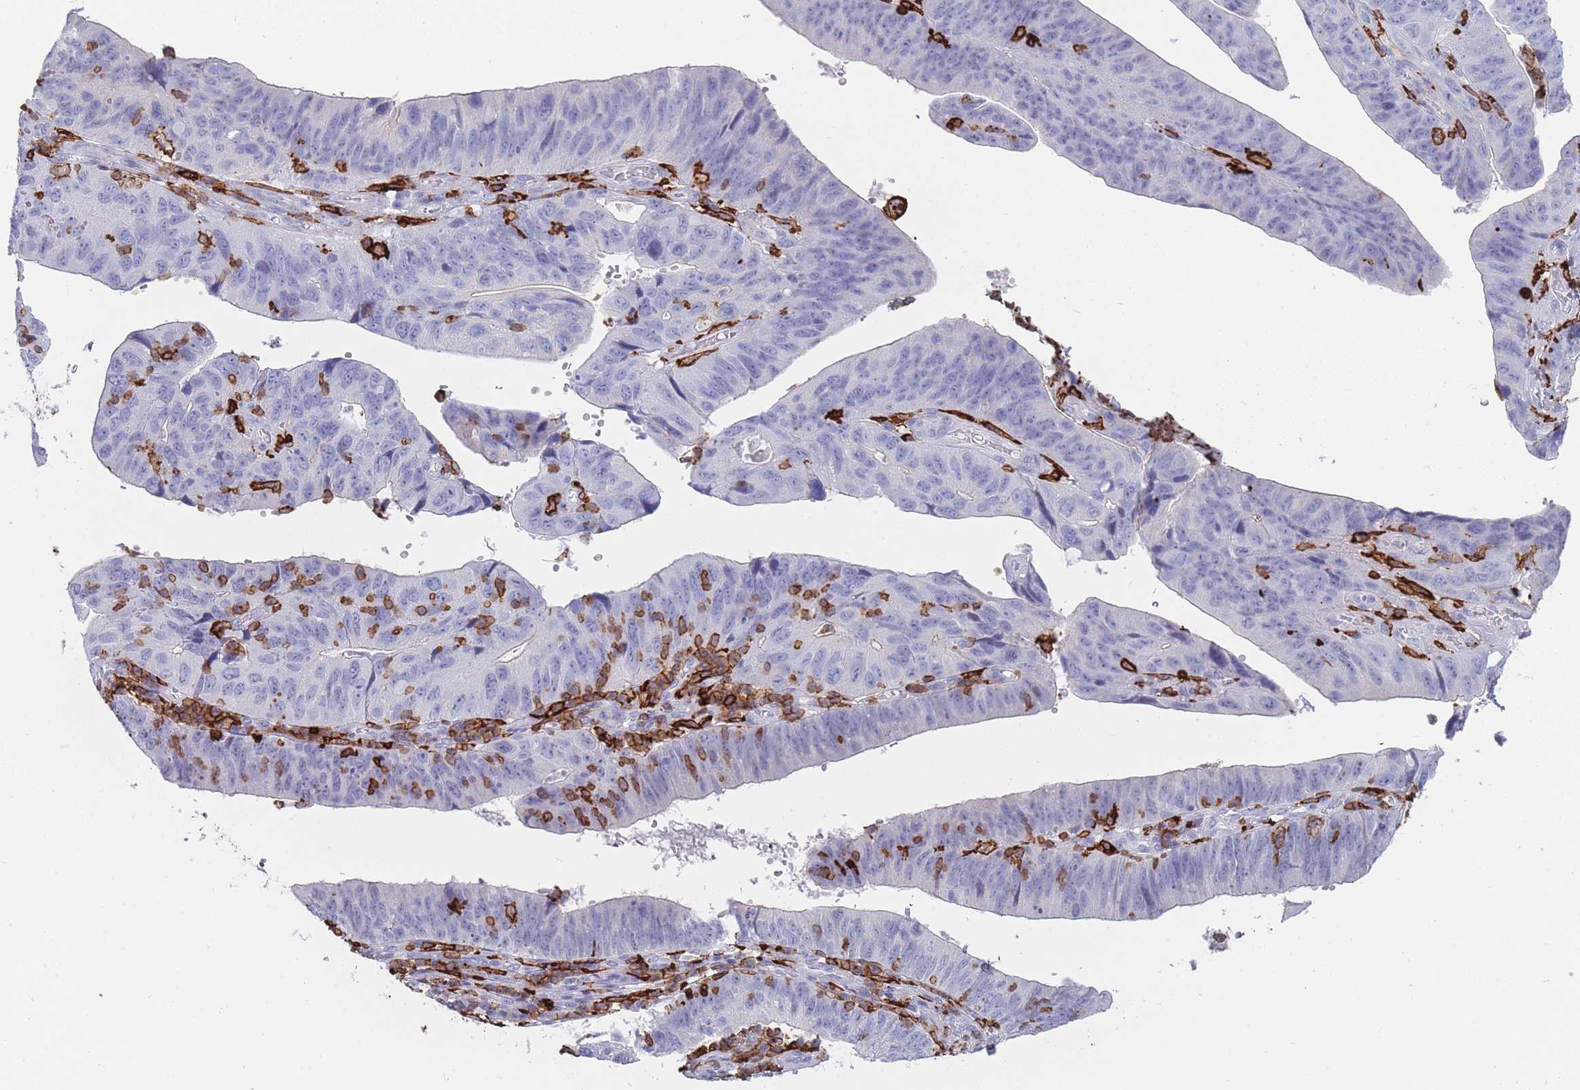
{"staining": {"intensity": "negative", "quantity": "none", "location": "none"}, "tissue": "stomach cancer", "cell_type": "Tumor cells", "image_type": "cancer", "snomed": [{"axis": "morphology", "description": "Adenocarcinoma, NOS"}, {"axis": "topography", "description": "Stomach"}], "caption": "There is no significant expression in tumor cells of stomach cancer (adenocarcinoma). (Brightfield microscopy of DAB immunohistochemistry at high magnification).", "gene": "AIF1", "patient": {"sex": "male", "age": 59}}